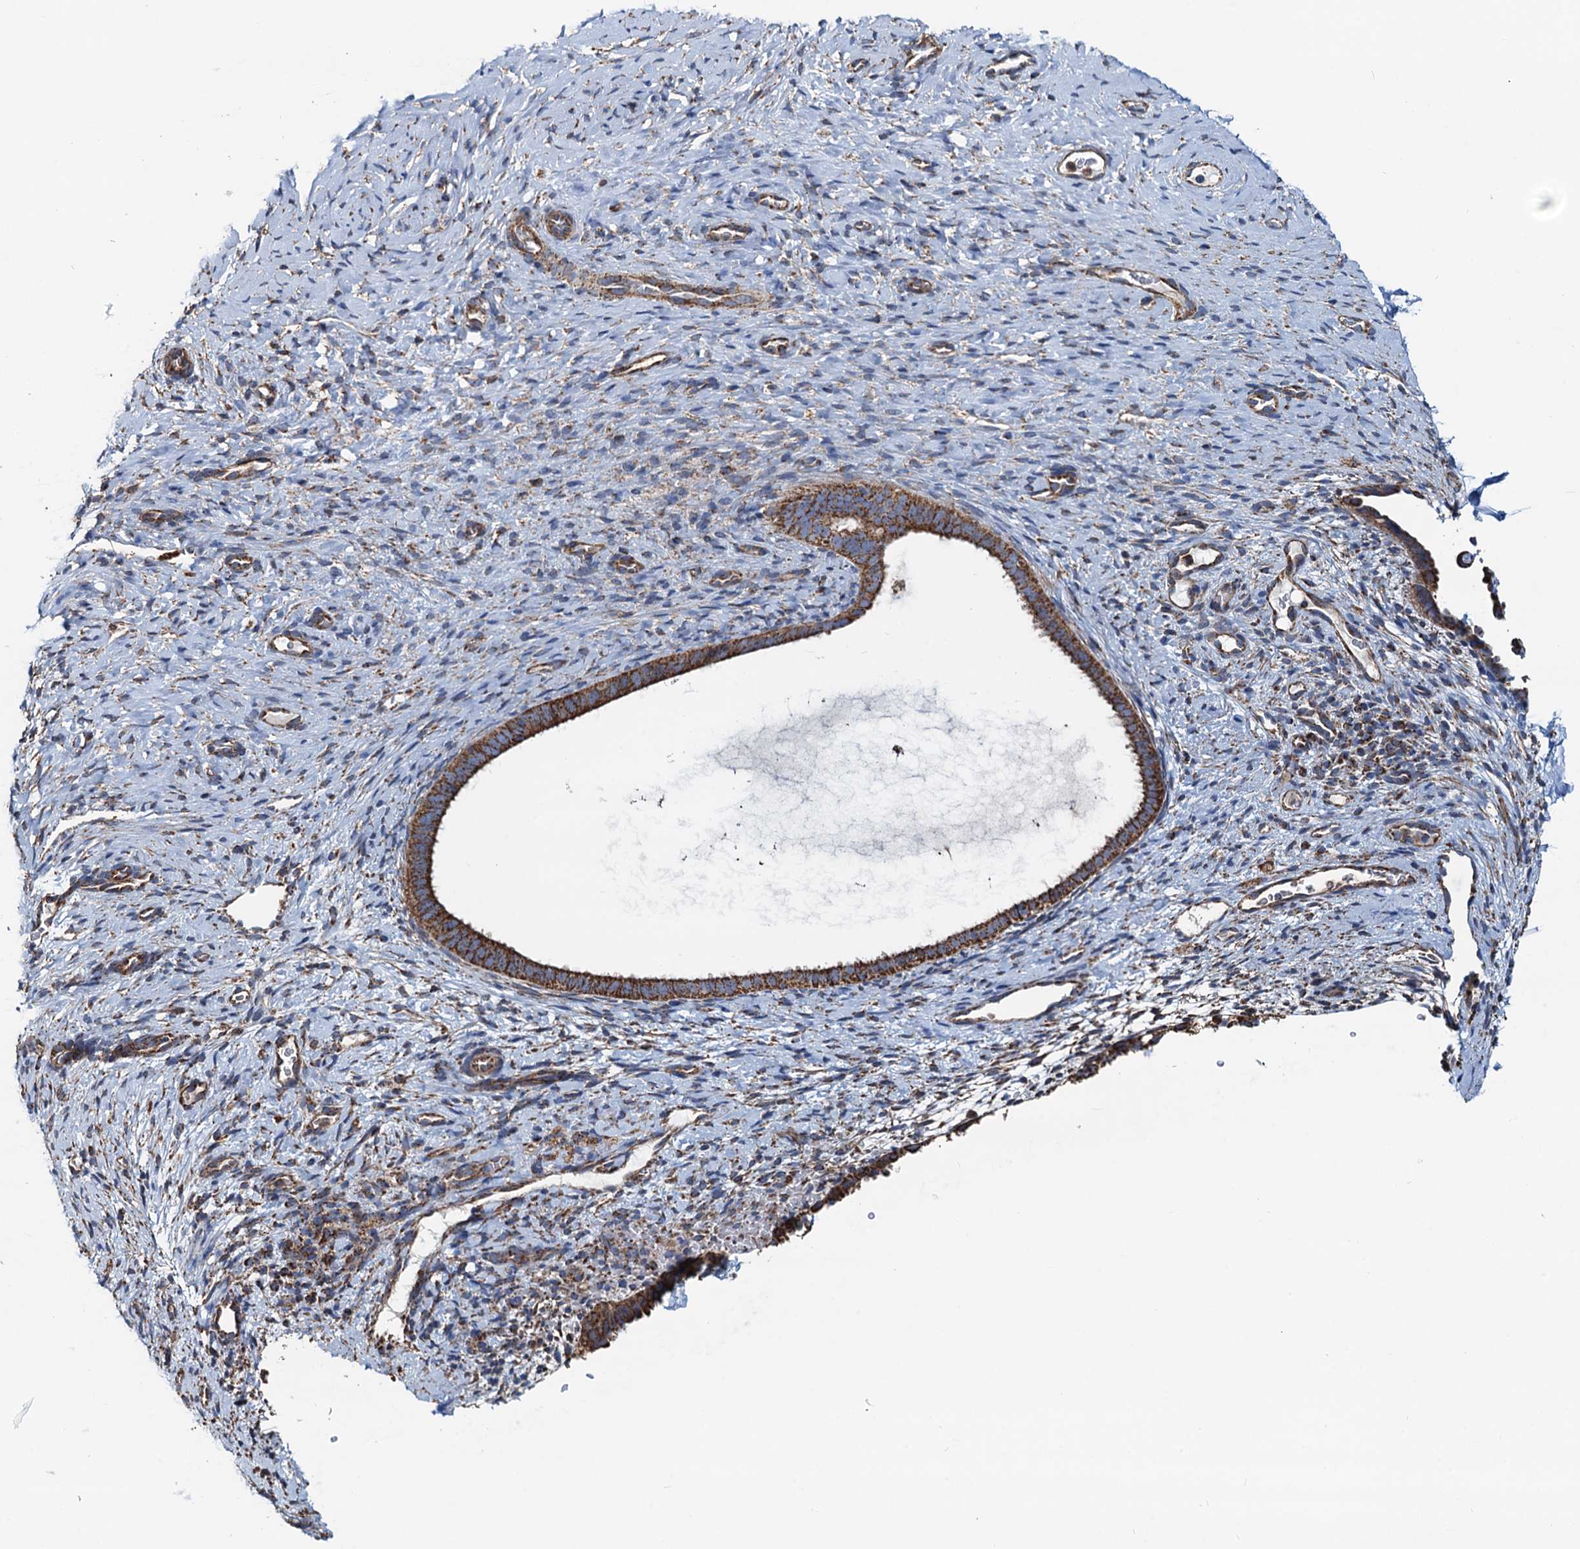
{"staining": {"intensity": "moderate", "quantity": "25%-75%", "location": "cytoplasmic/membranous"}, "tissue": "endometrium", "cell_type": "Cells in endometrial stroma", "image_type": "normal", "snomed": [{"axis": "morphology", "description": "Normal tissue, NOS"}, {"axis": "topography", "description": "Endometrium"}], "caption": "Protein expression analysis of benign endometrium reveals moderate cytoplasmic/membranous expression in about 25%-75% of cells in endometrial stroma.", "gene": "AAGAB", "patient": {"sex": "female", "age": 65}}